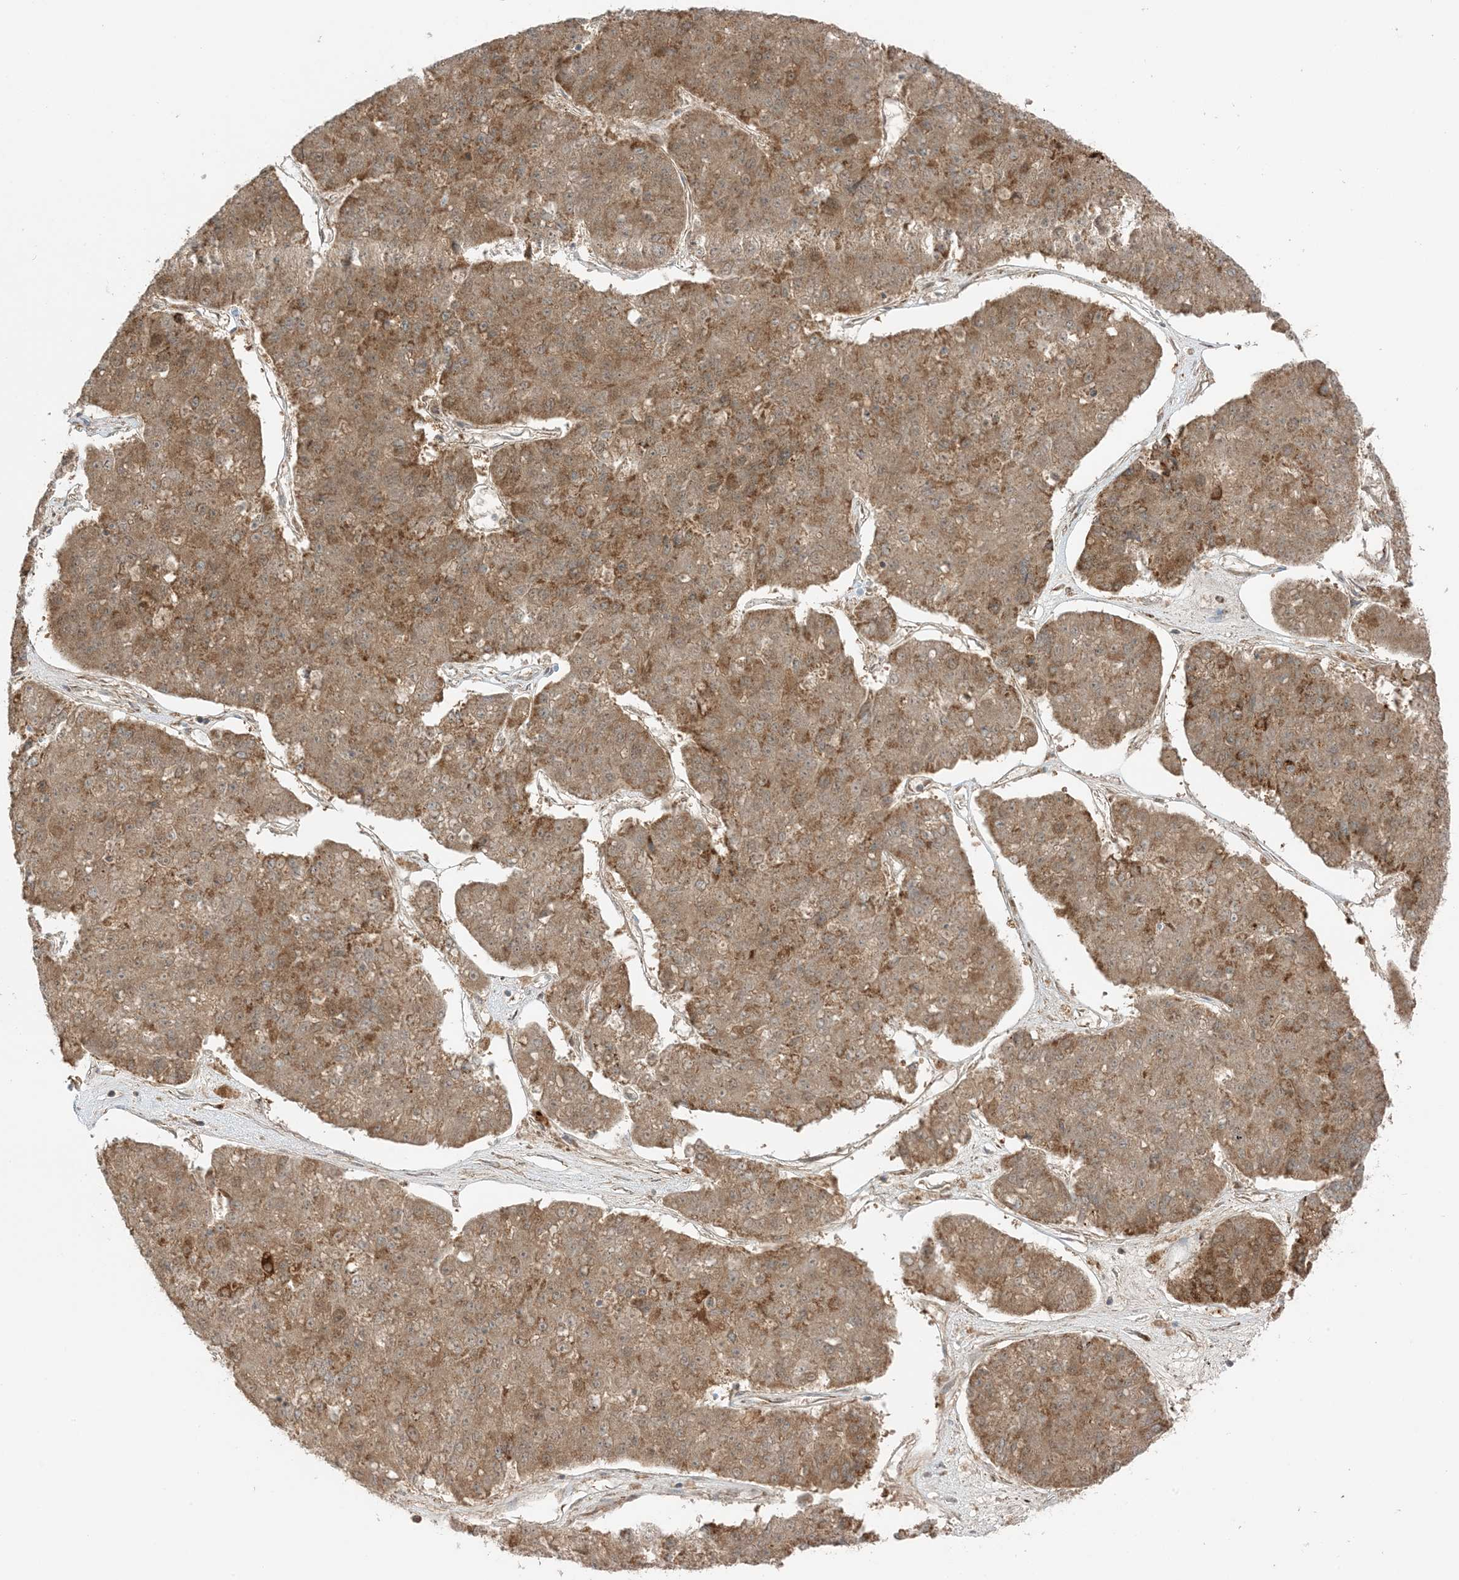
{"staining": {"intensity": "strong", "quantity": ">75%", "location": "cytoplasmic/membranous"}, "tissue": "pancreatic cancer", "cell_type": "Tumor cells", "image_type": "cancer", "snomed": [{"axis": "morphology", "description": "Adenocarcinoma, NOS"}, {"axis": "topography", "description": "Pancreas"}], "caption": "This is a photomicrograph of immunohistochemistry (IHC) staining of adenocarcinoma (pancreatic), which shows strong staining in the cytoplasmic/membranous of tumor cells.", "gene": "N4BP3", "patient": {"sex": "male", "age": 50}}